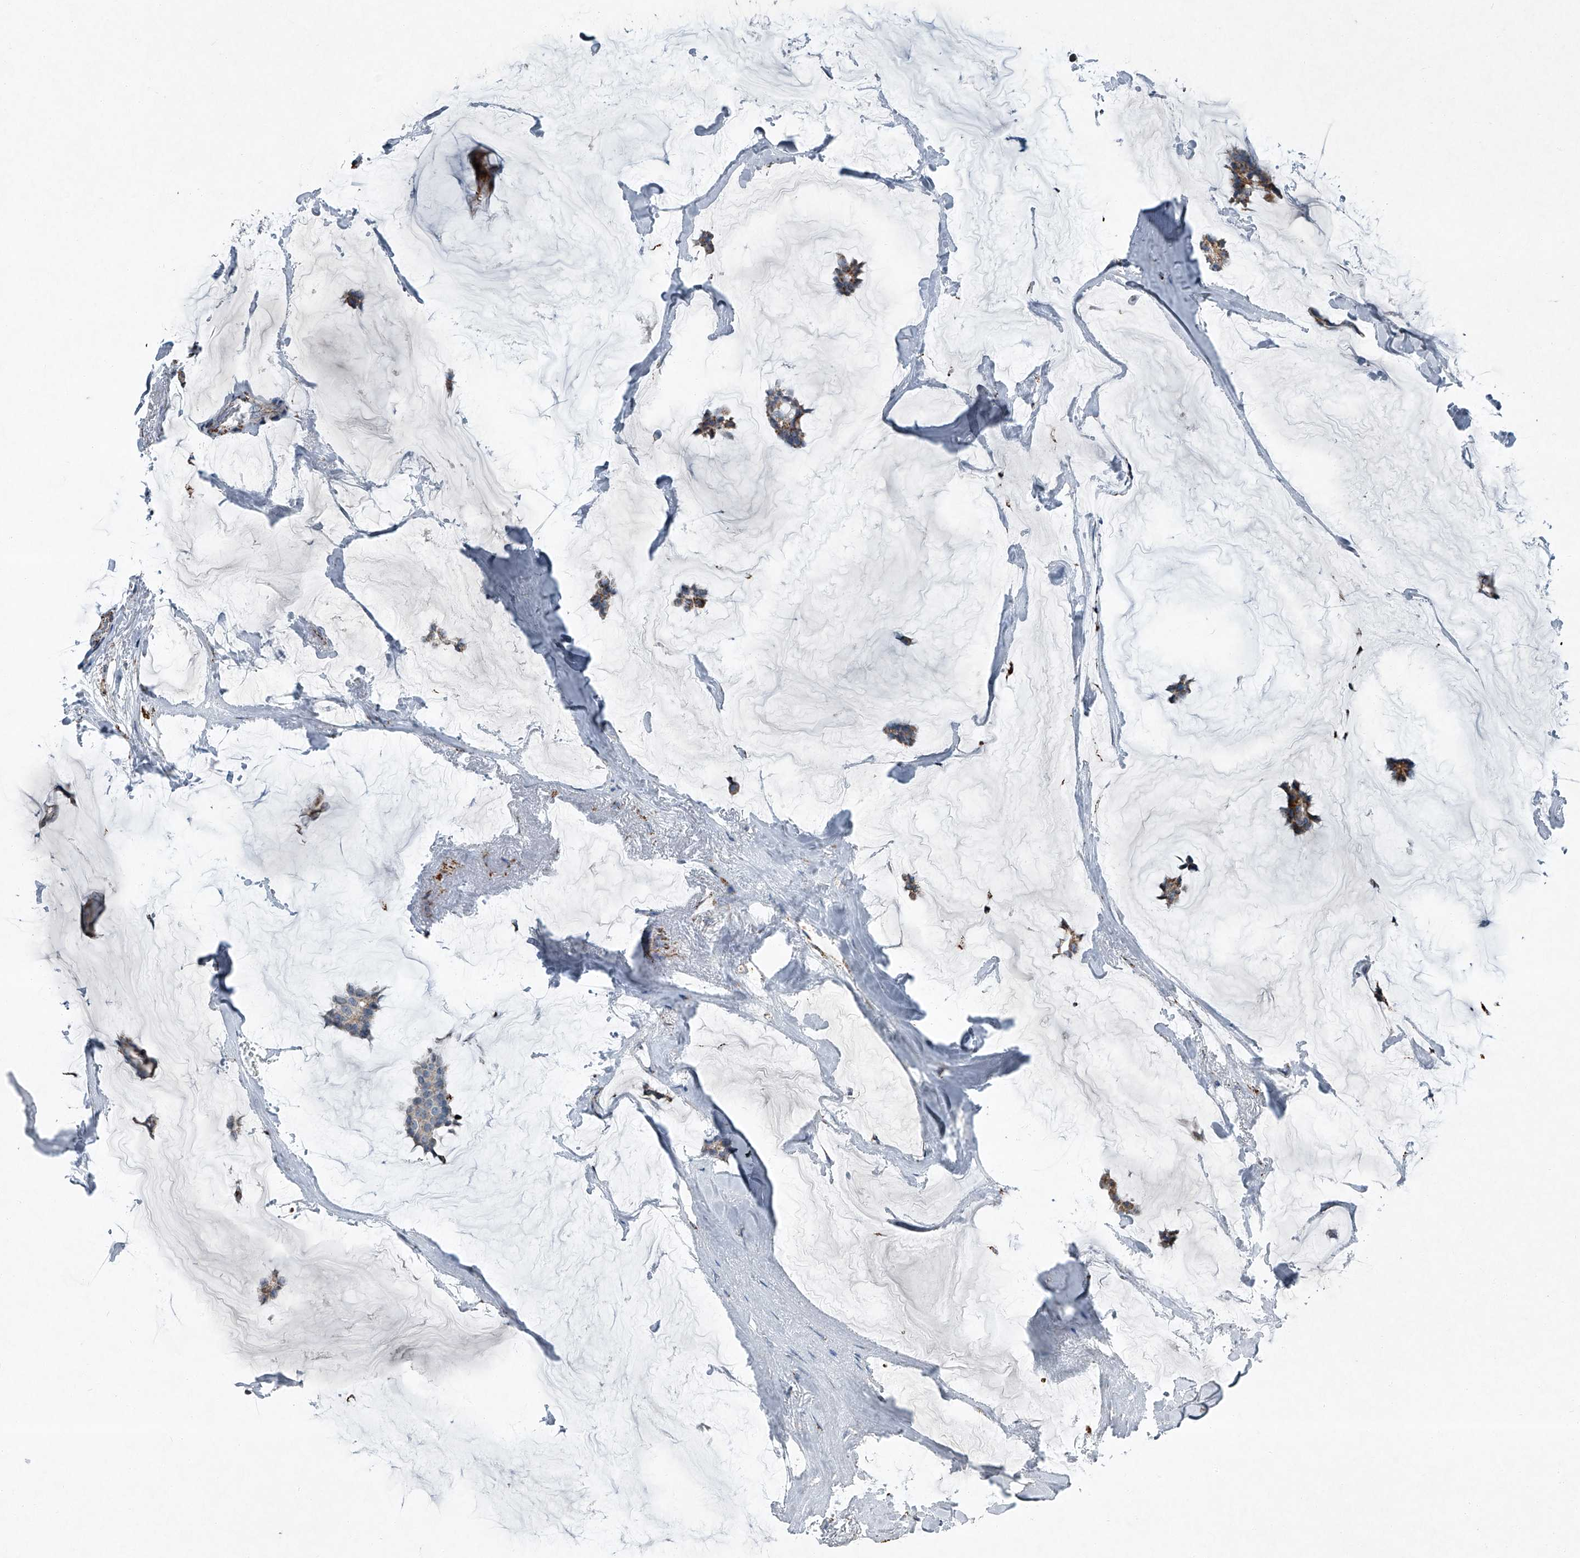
{"staining": {"intensity": "moderate", "quantity": "<25%", "location": "cytoplasmic/membranous"}, "tissue": "breast cancer", "cell_type": "Tumor cells", "image_type": "cancer", "snomed": [{"axis": "morphology", "description": "Duct carcinoma"}, {"axis": "topography", "description": "Breast"}], "caption": "A photomicrograph showing moderate cytoplasmic/membranous positivity in about <25% of tumor cells in breast cancer (intraductal carcinoma), as visualized by brown immunohistochemical staining.", "gene": "CHRNA7", "patient": {"sex": "female", "age": 93}}